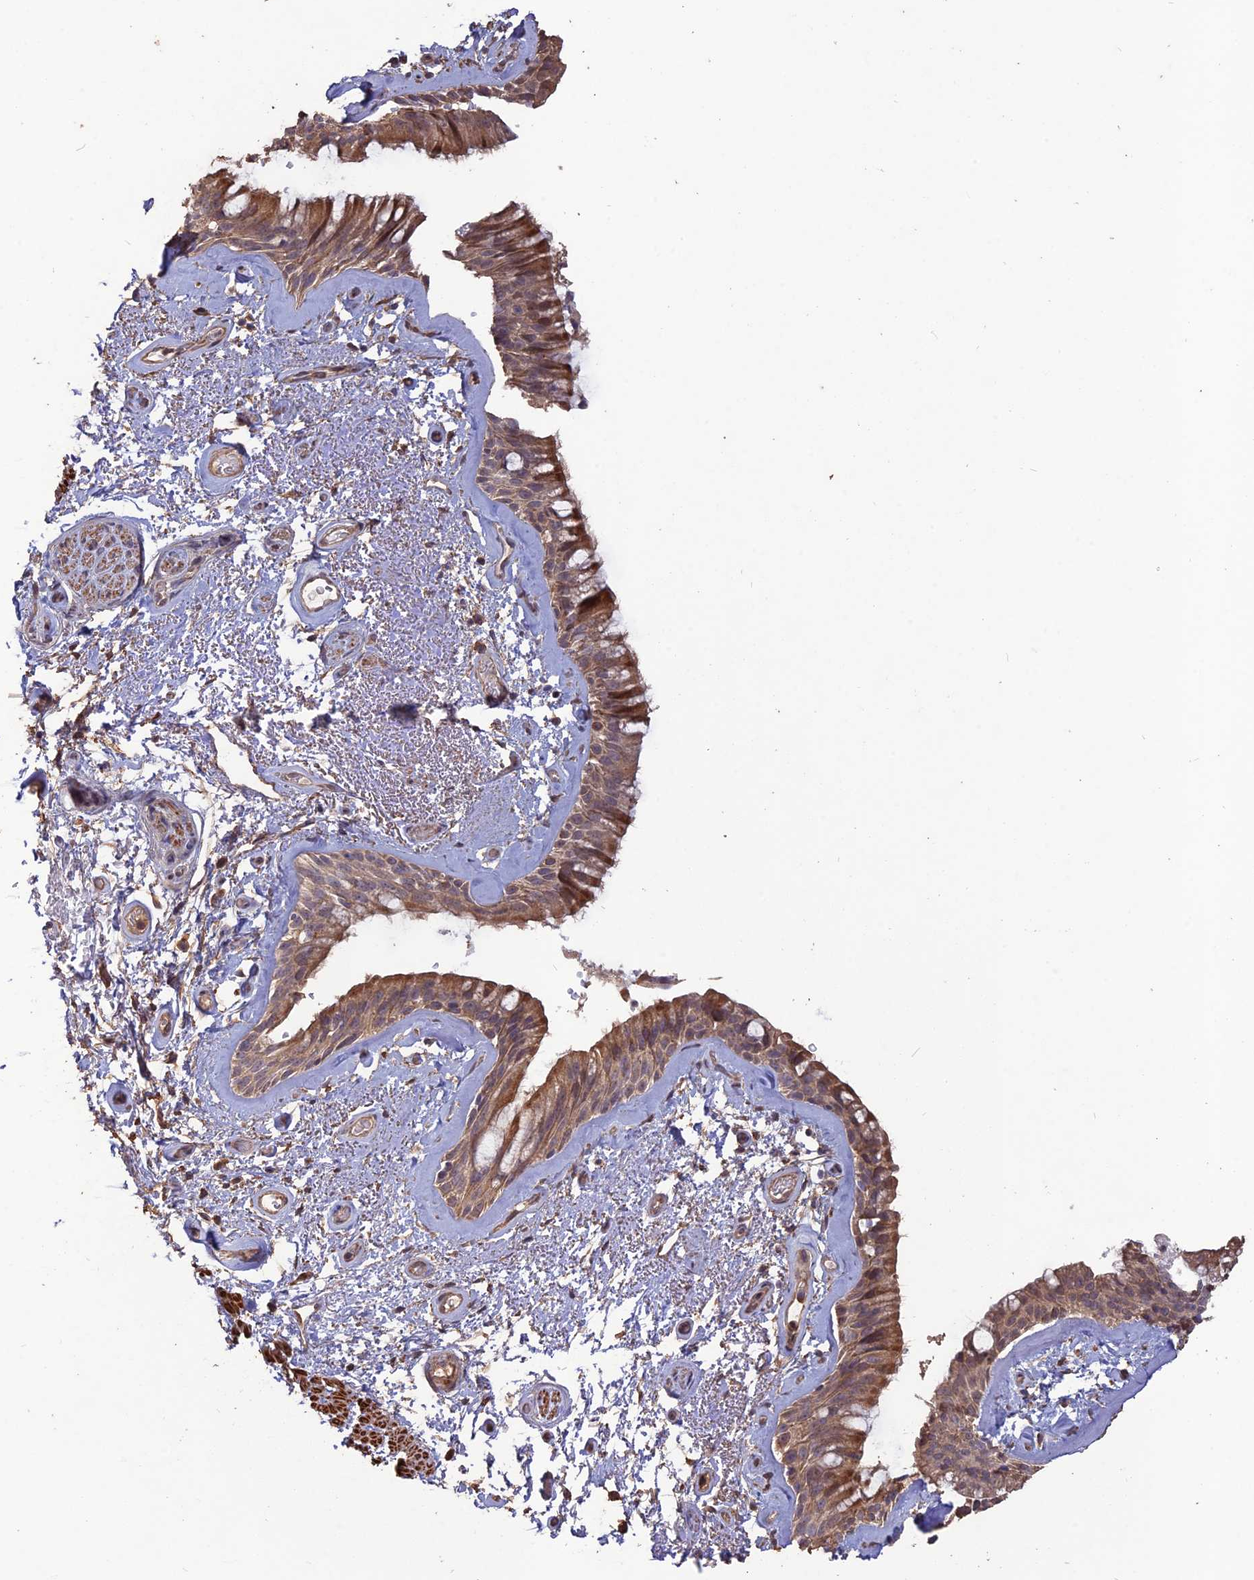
{"staining": {"intensity": "moderate", "quantity": ">75%", "location": "cytoplasmic/membranous"}, "tissue": "bronchus", "cell_type": "Respiratory epithelial cells", "image_type": "normal", "snomed": [{"axis": "morphology", "description": "Normal tissue, NOS"}, {"axis": "topography", "description": "Cartilage tissue"}, {"axis": "topography", "description": "Bronchus"}], "caption": "Immunohistochemical staining of unremarkable human bronchus displays medium levels of moderate cytoplasmic/membranous positivity in approximately >75% of respiratory epithelial cells.", "gene": "LAYN", "patient": {"sex": "female", "age": 66}}